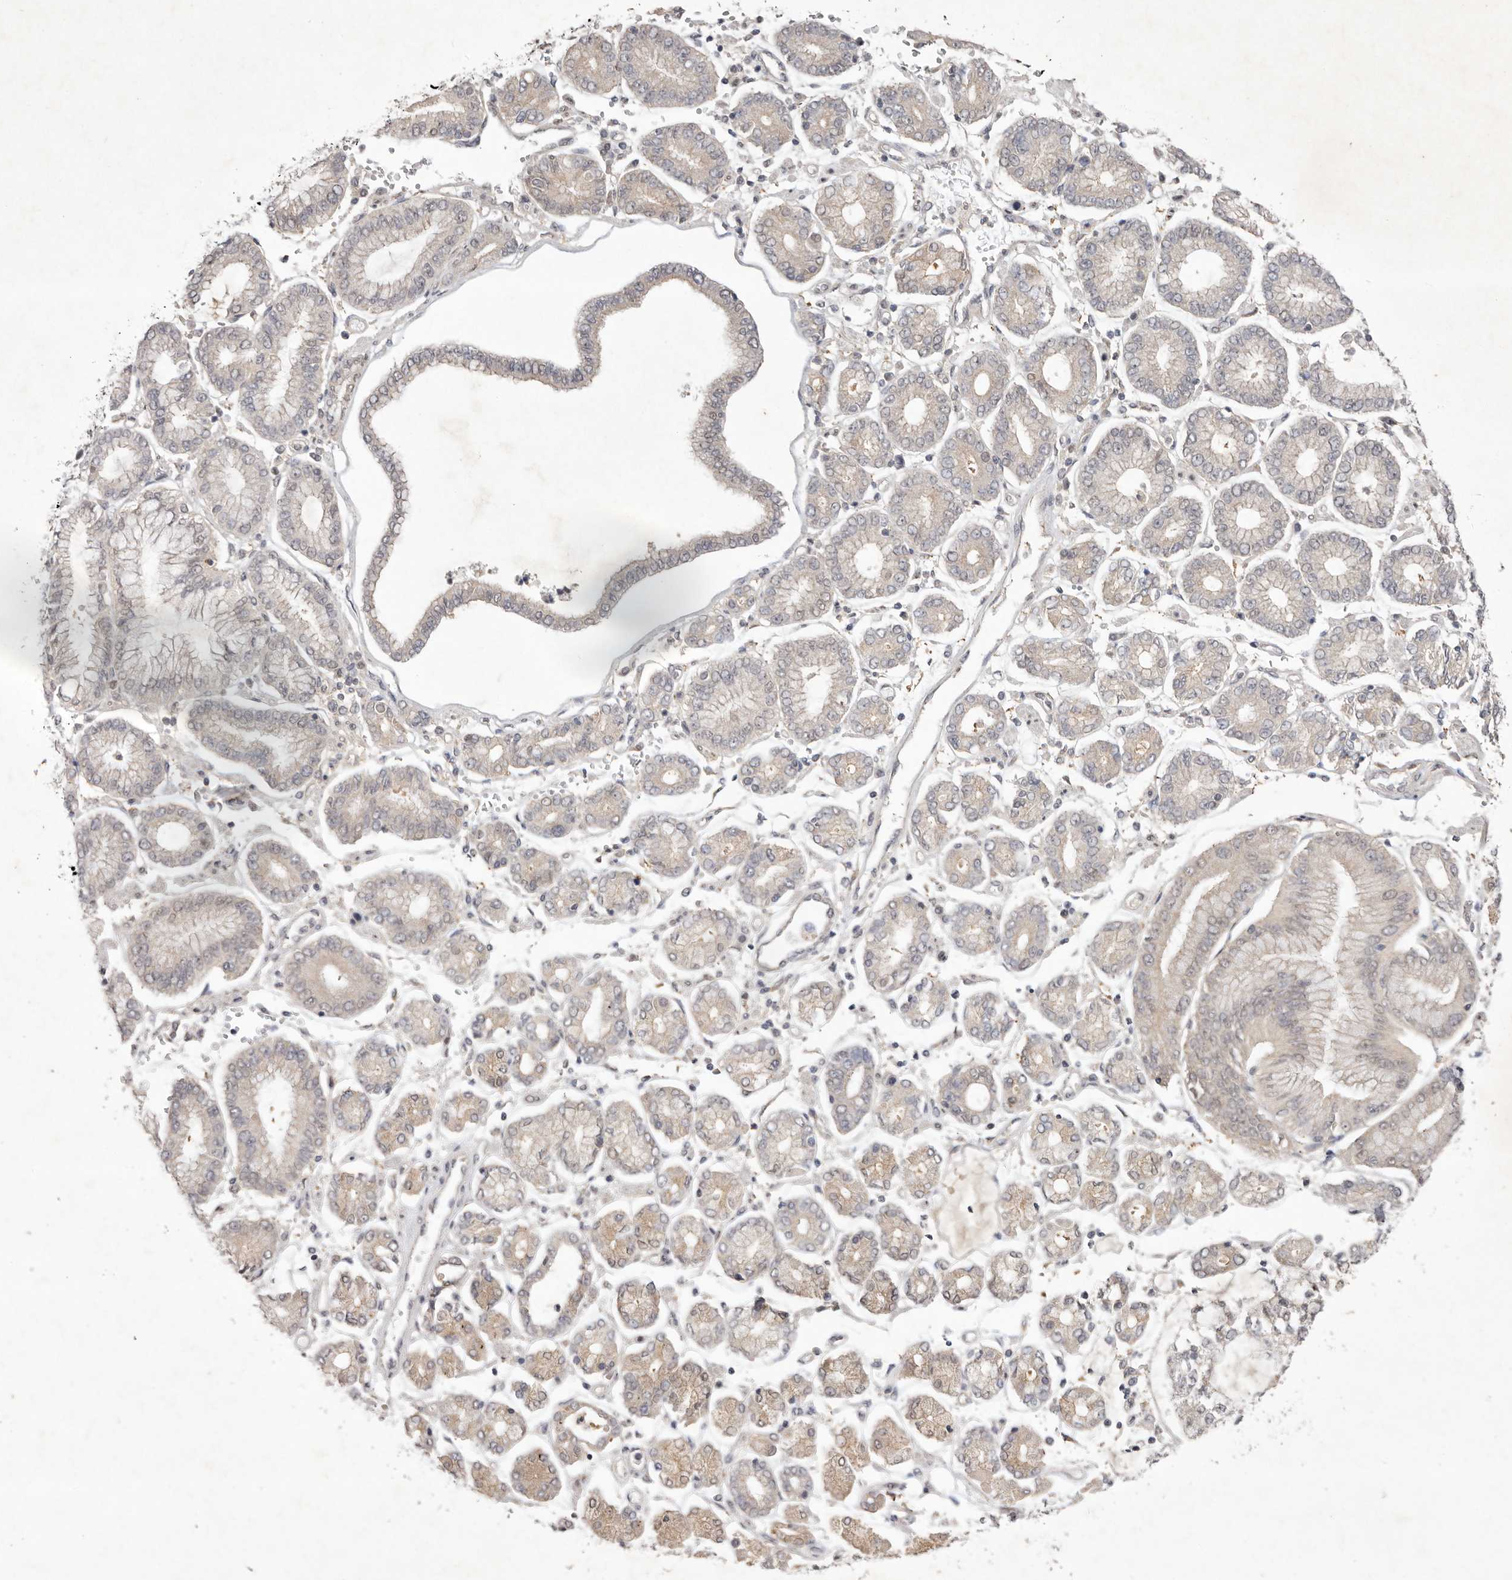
{"staining": {"intensity": "weak", "quantity": "25%-75%", "location": "cytoplasmic/membranous"}, "tissue": "stomach cancer", "cell_type": "Tumor cells", "image_type": "cancer", "snomed": [{"axis": "morphology", "description": "Adenocarcinoma, NOS"}, {"axis": "topography", "description": "Stomach"}], "caption": "Human stomach cancer (adenocarcinoma) stained with a brown dye displays weak cytoplasmic/membranous positive positivity in about 25%-75% of tumor cells.", "gene": "TADA1", "patient": {"sex": "male", "age": 76}}